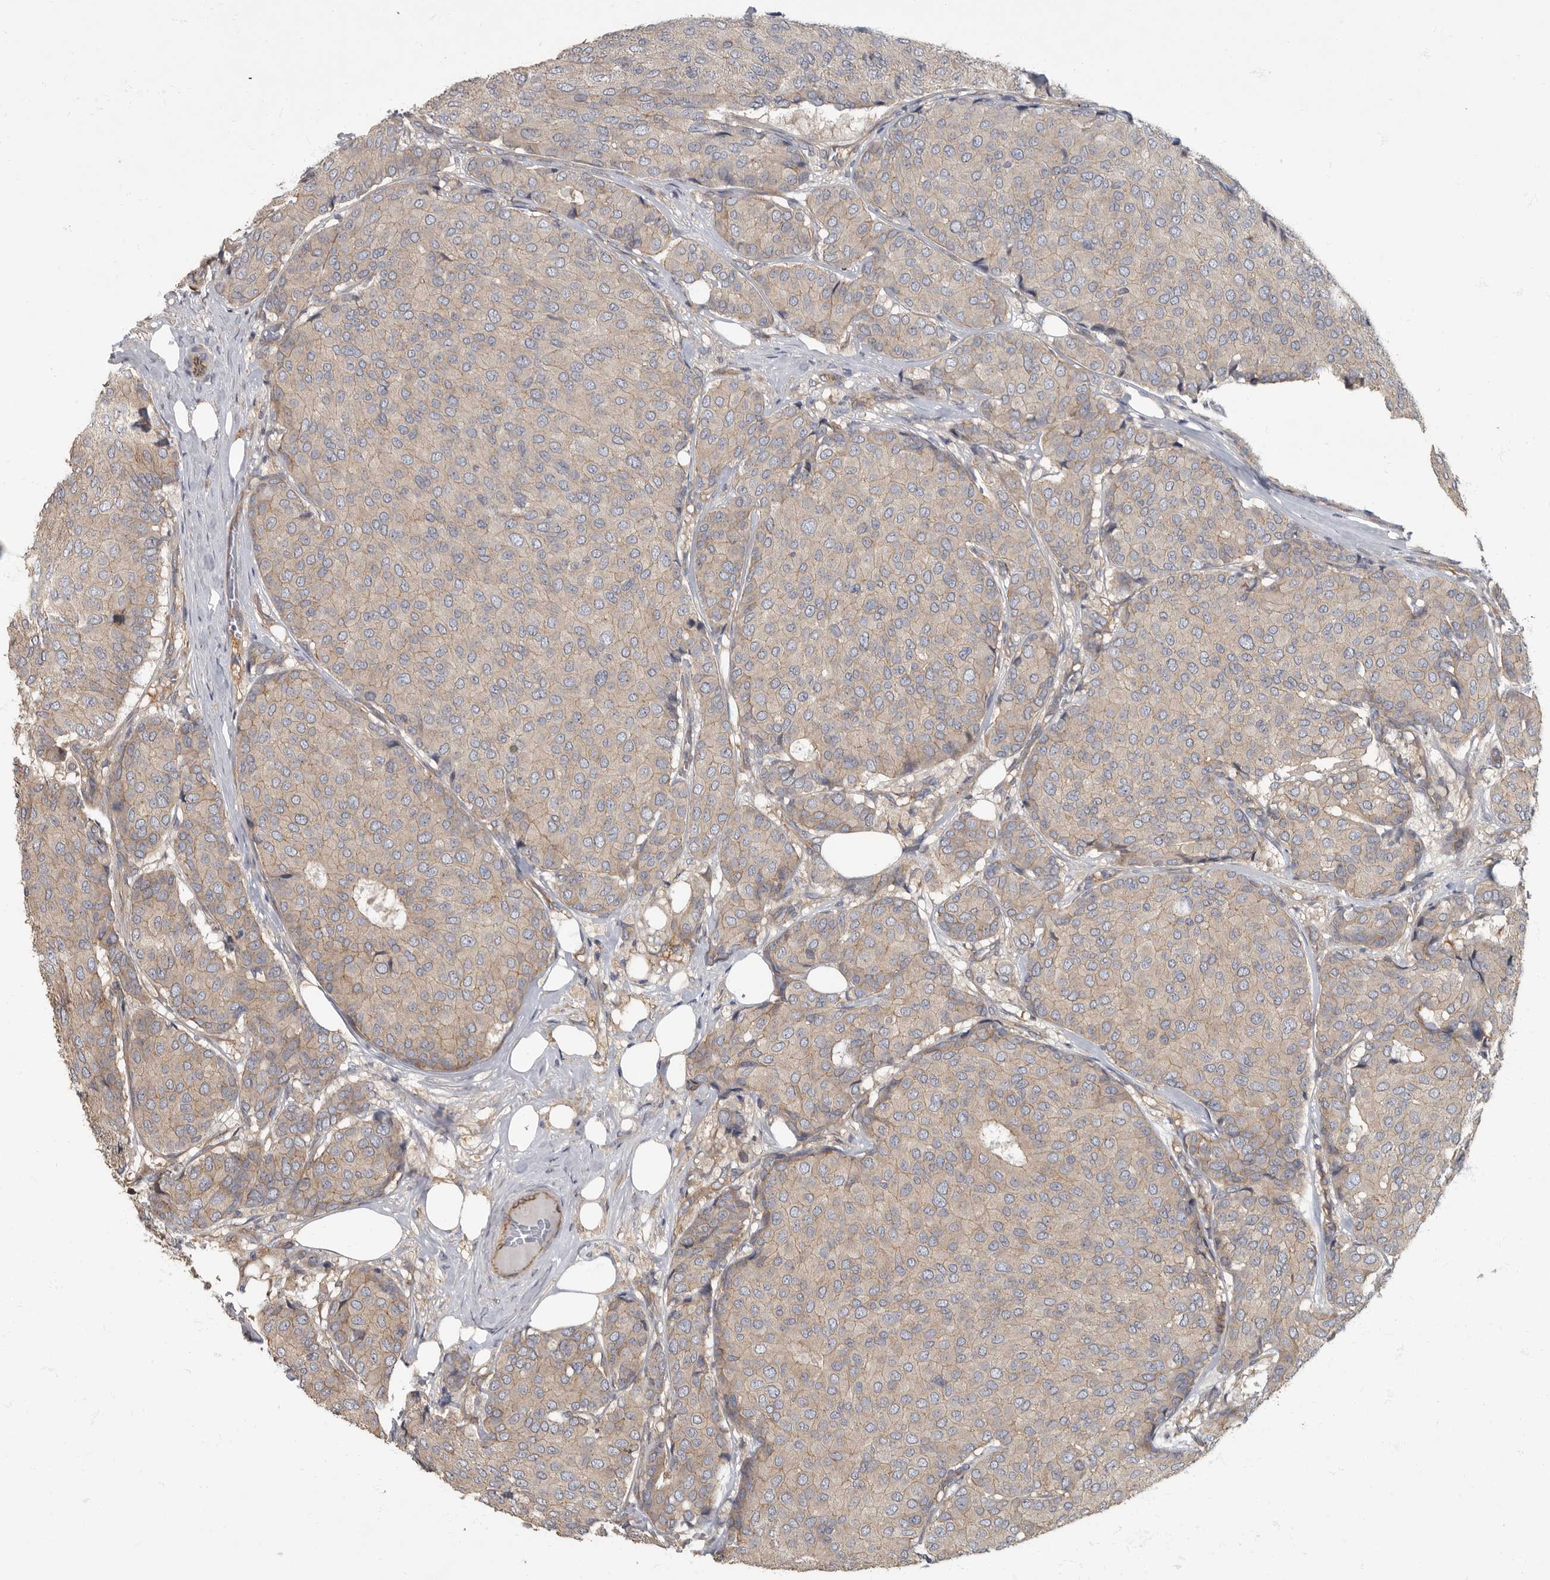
{"staining": {"intensity": "weak", "quantity": "<25%", "location": "cytoplasmic/membranous"}, "tissue": "breast cancer", "cell_type": "Tumor cells", "image_type": "cancer", "snomed": [{"axis": "morphology", "description": "Duct carcinoma"}, {"axis": "topography", "description": "Breast"}], "caption": "Tumor cells are negative for protein expression in human intraductal carcinoma (breast).", "gene": "PDK1", "patient": {"sex": "female", "age": 75}}